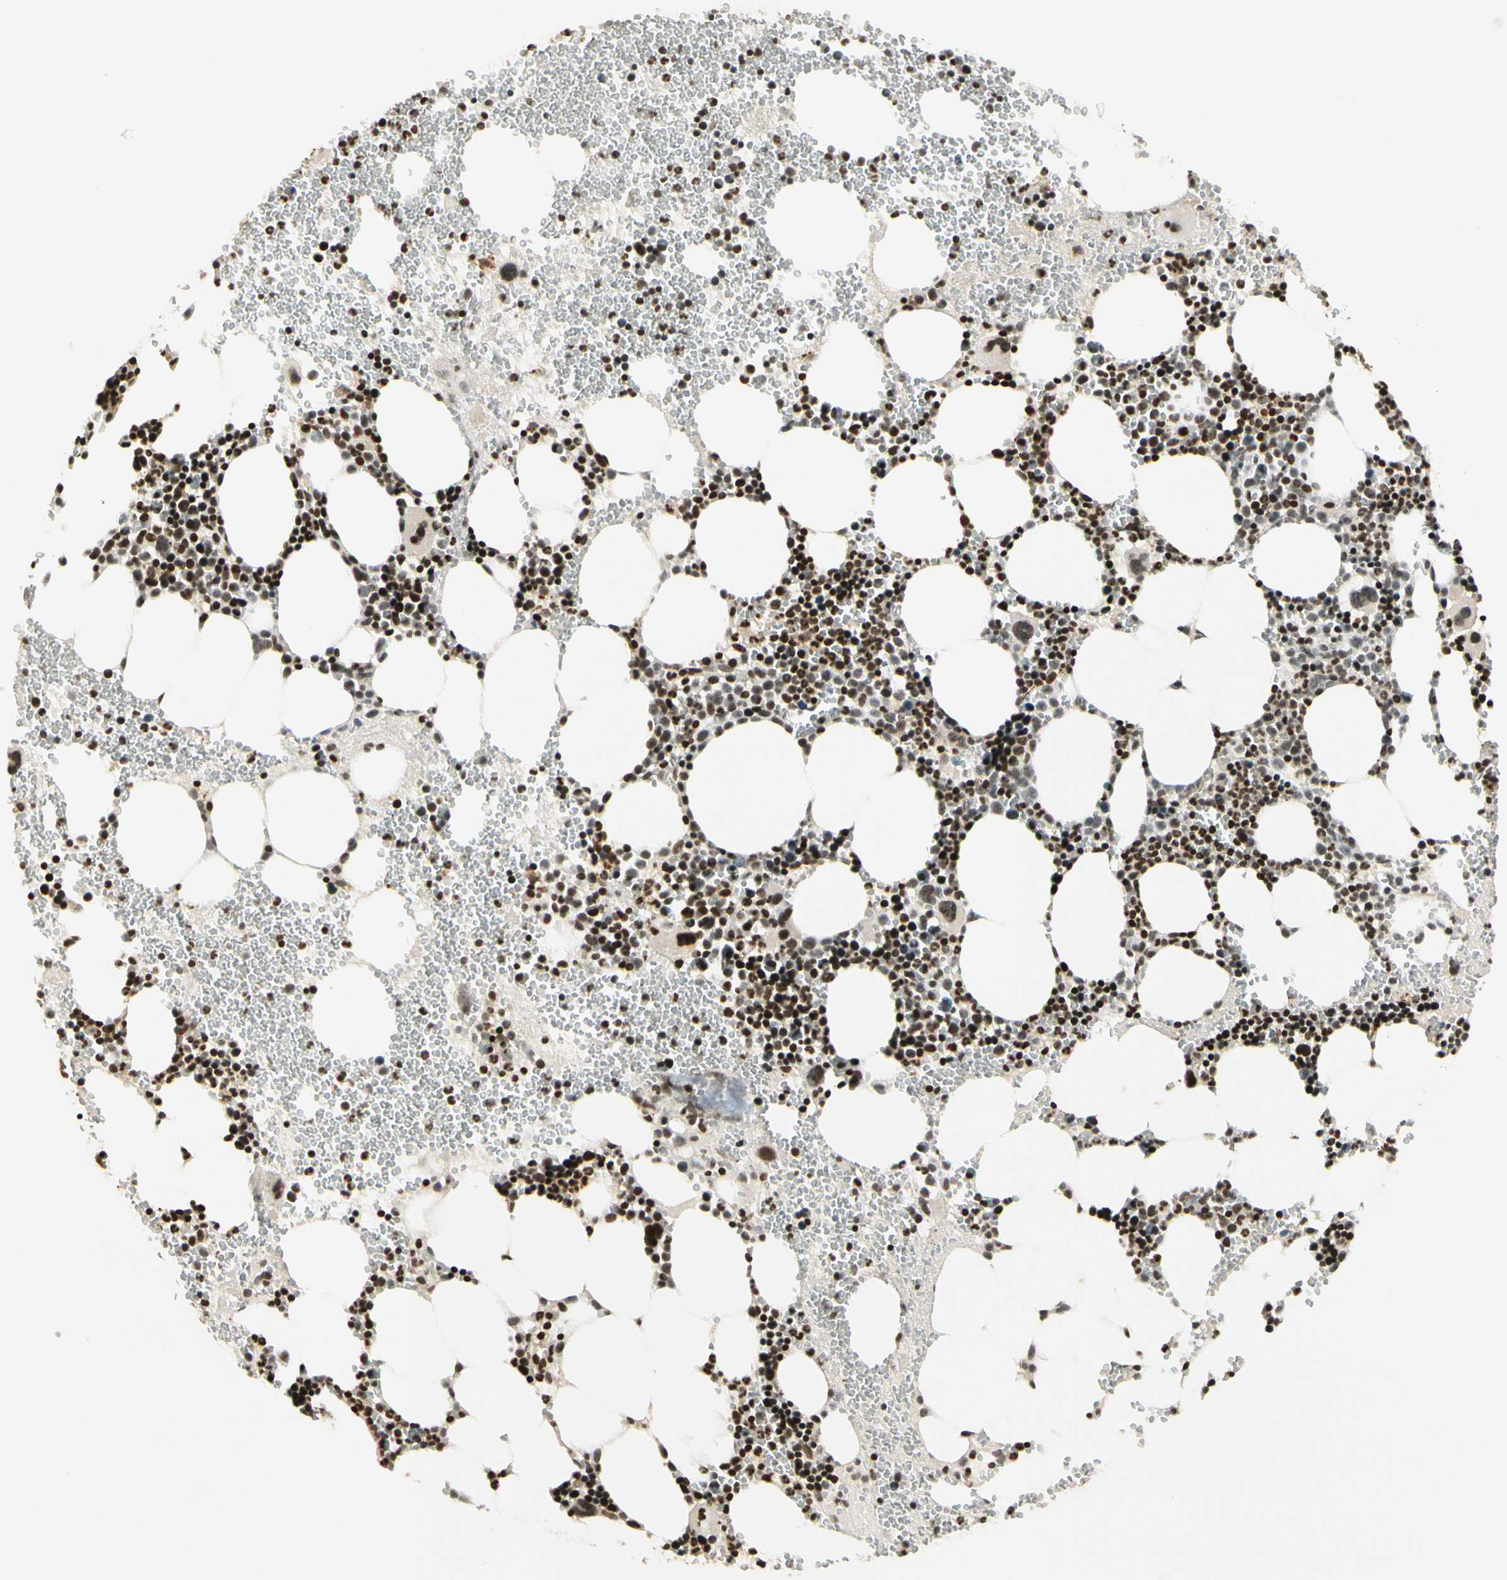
{"staining": {"intensity": "strong", "quantity": "25%-75%", "location": "nuclear"}, "tissue": "bone marrow", "cell_type": "Hematopoietic cells", "image_type": "normal", "snomed": [{"axis": "morphology", "description": "Normal tissue, NOS"}, {"axis": "morphology", "description": "Inflammation, NOS"}, {"axis": "topography", "description": "Bone marrow"}], "caption": "Protein expression analysis of benign bone marrow displays strong nuclear staining in approximately 25%-75% of hematopoietic cells.", "gene": "TSHZ3", "patient": {"sex": "female", "age": 76}}